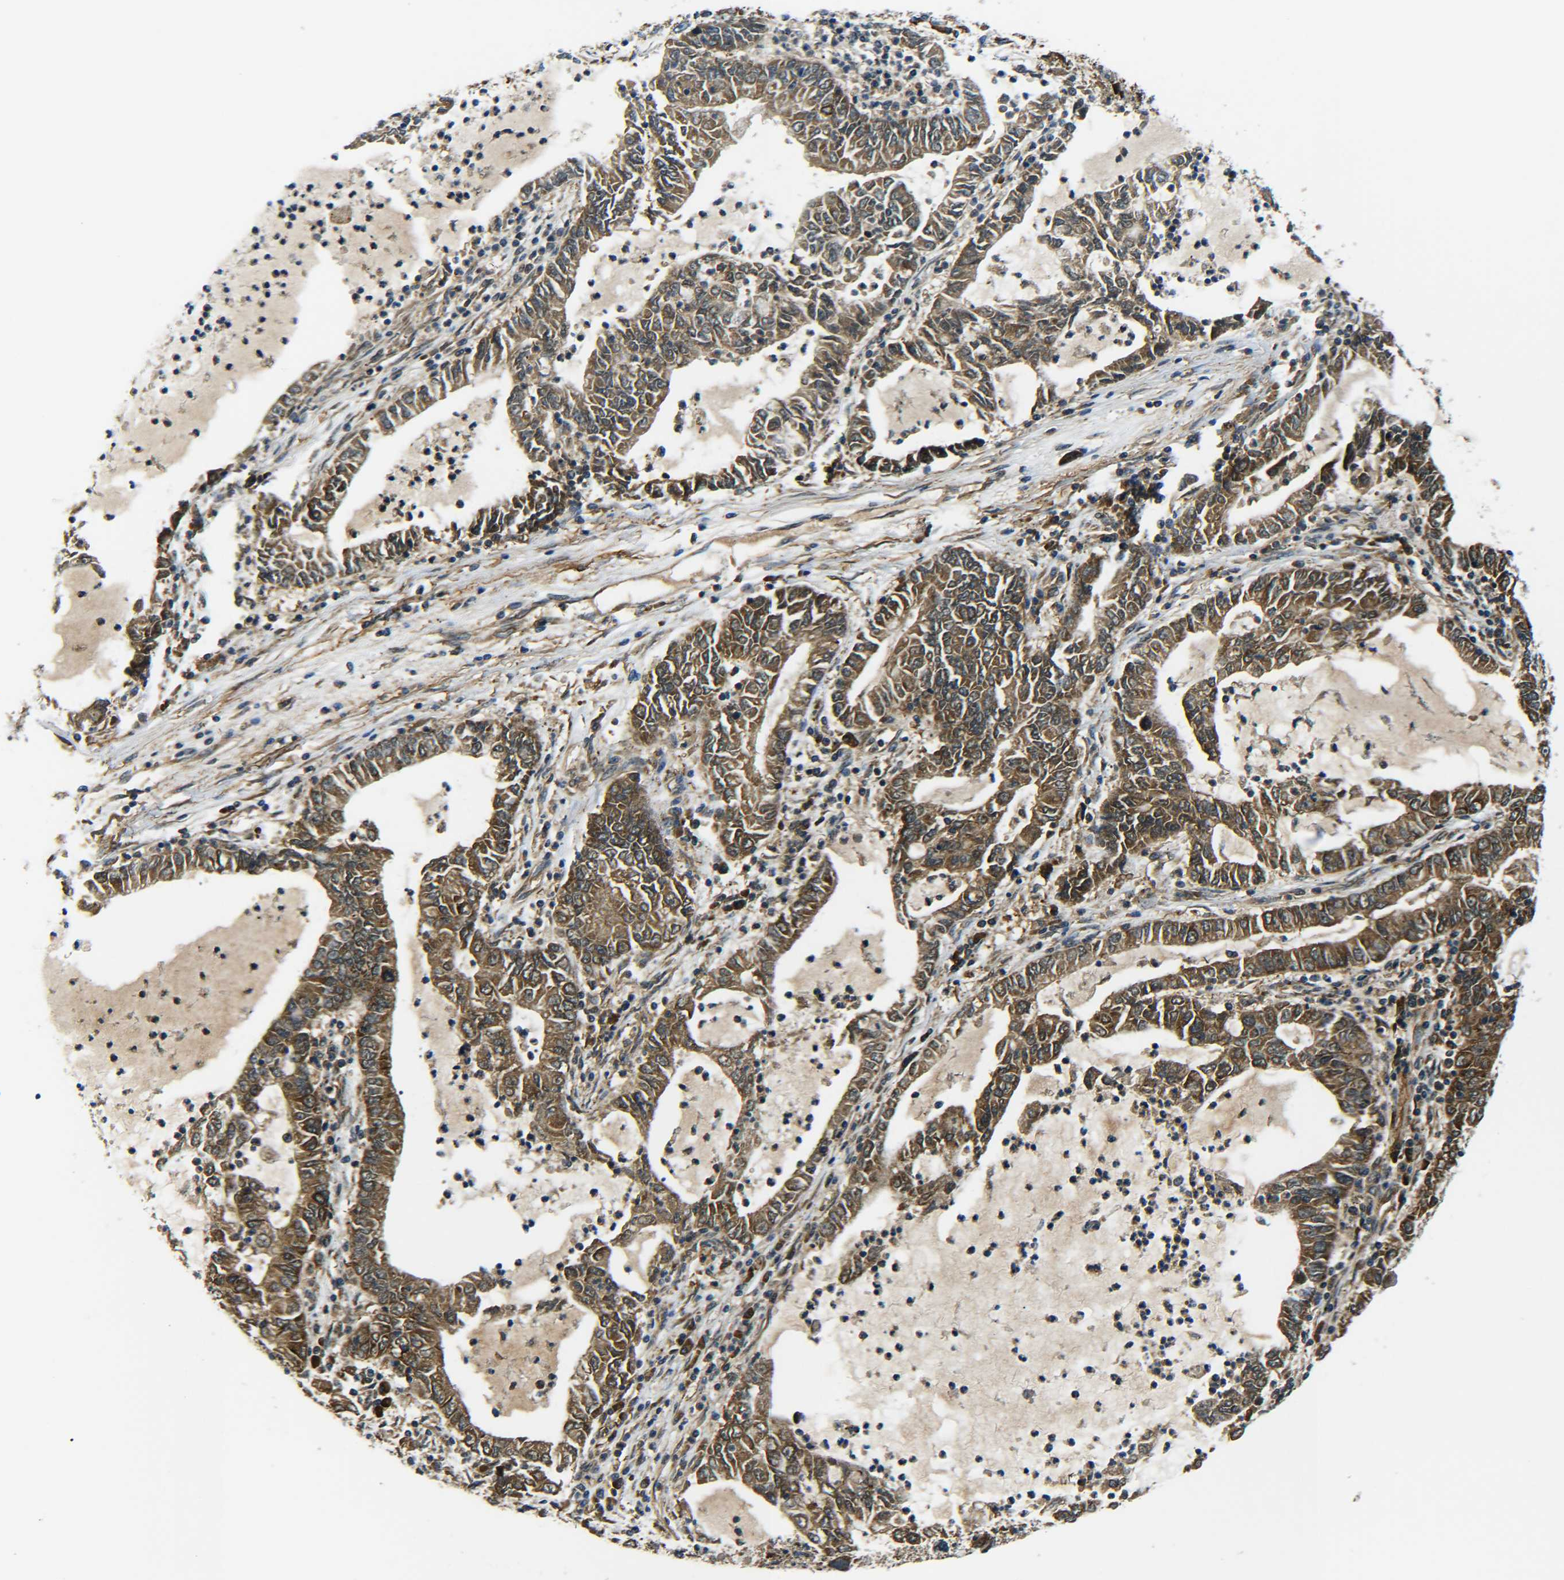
{"staining": {"intensity": "strong", "quantity": ">75%", "location": "cytoplasmic/membranous"}, "tissue": "lung cancer", "cell_type": "Tumor cells", "image_type": "cancer", "snomed": [{"axis": "morphology", "description": "Adenocarcinoma, NOS"}, {"axis": "topography", "description": "Lung"}], "caption": "Immunohistochemical staining of human lung cancer demonstrates strong cytoplasmic/membranous protein staining in approximately >75% of tumor cells. (DAB IHC, brown staining for protein, blue staining for nuclei).", "gene": "PREB", "patient": {"sex": "female", "age": 51}}